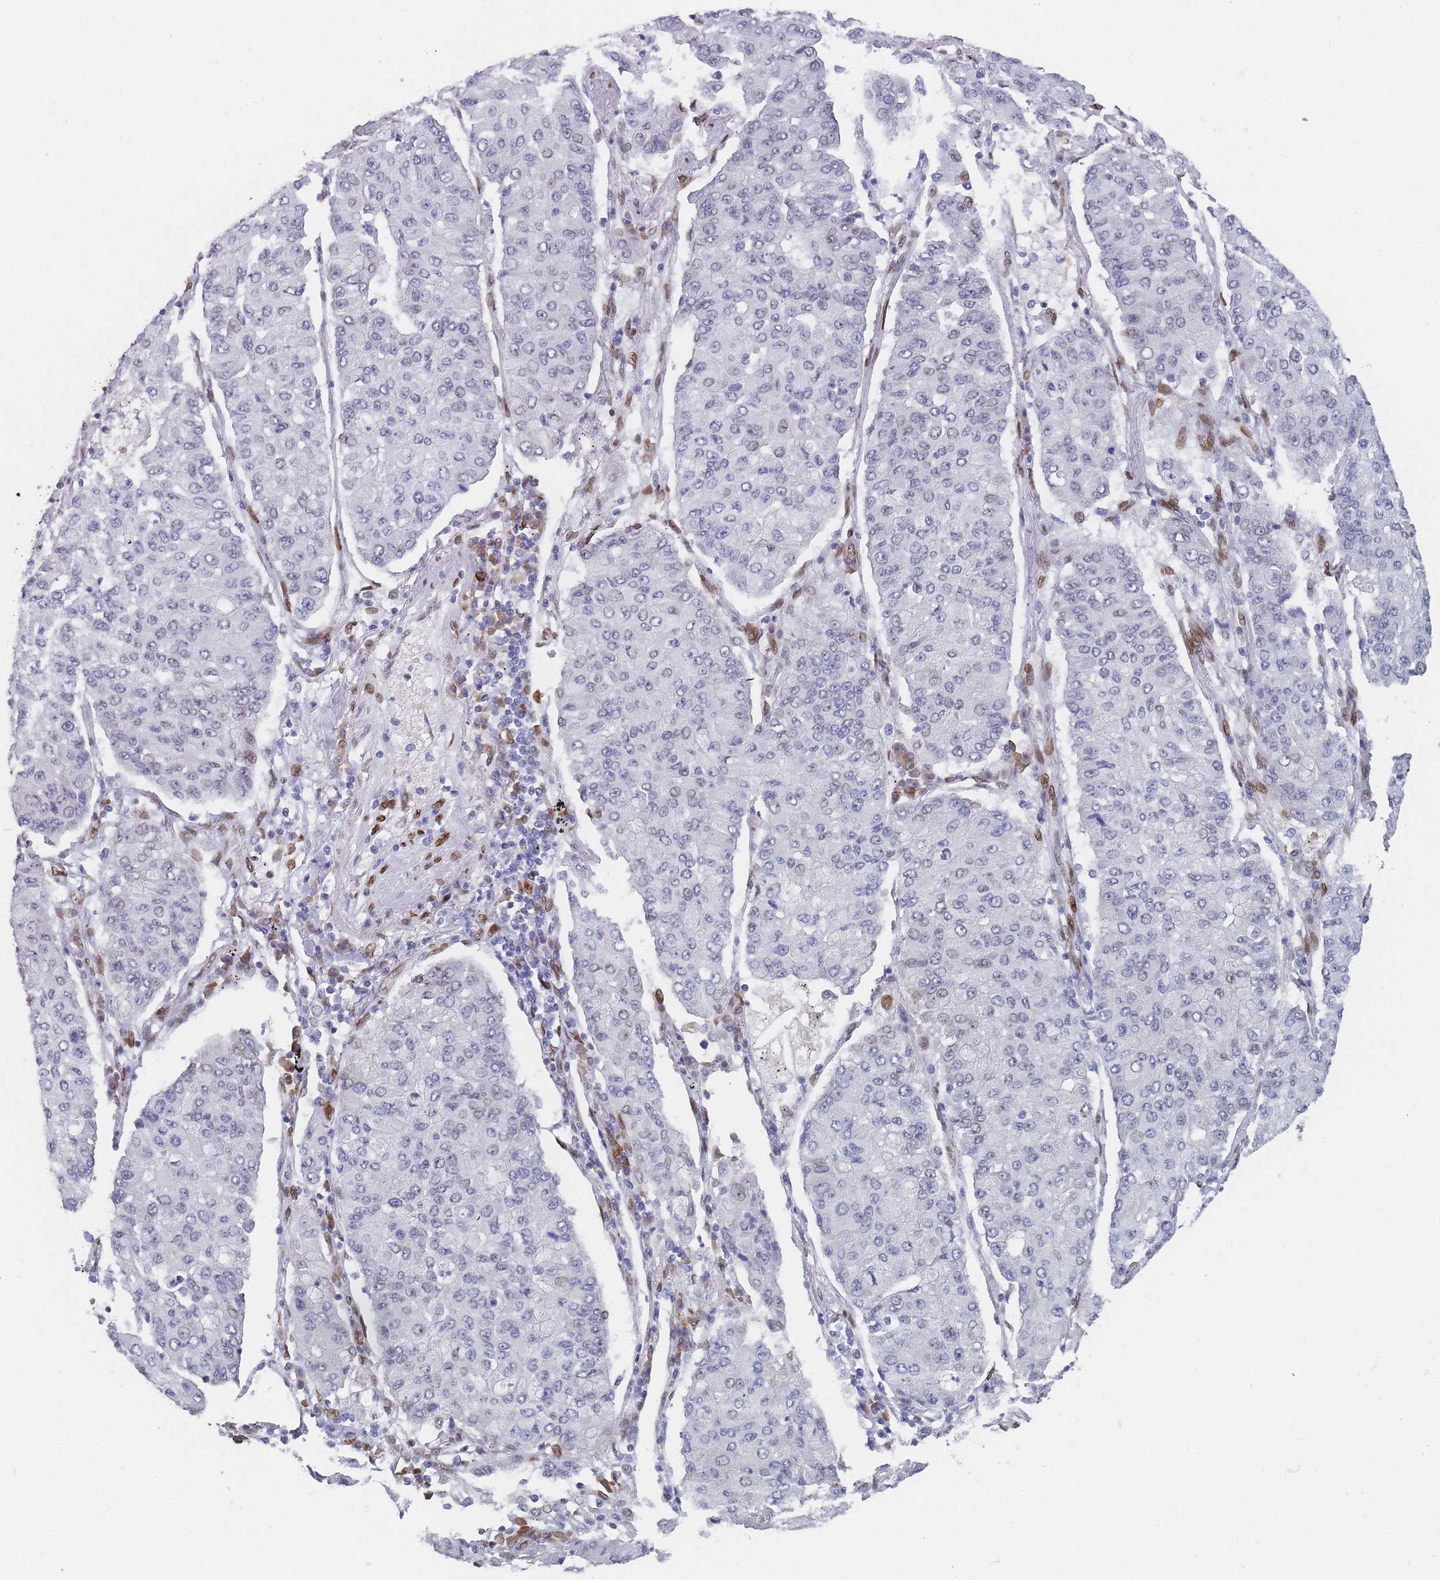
{"staining": {"intensity": "negative", "quantity": "none", "location": "none"}, "tissue": "lung cancer", "cell_type": "Tumor cells", "image_type": "cancer", "snomed": [{"axis": "morphology", "description": "Squamous cell carcinoma, NOS"}, {"axis": "topography", "description": "Lung"}], "caption": "High power microscopy photomicrograph of an immunohistochemistry histopathology image of squamous cell carcinoma (lung), revealing no significant expression in tumor cells.", "gene": "ZBTB1", "patient": {"sex": "male", "age": 74}}